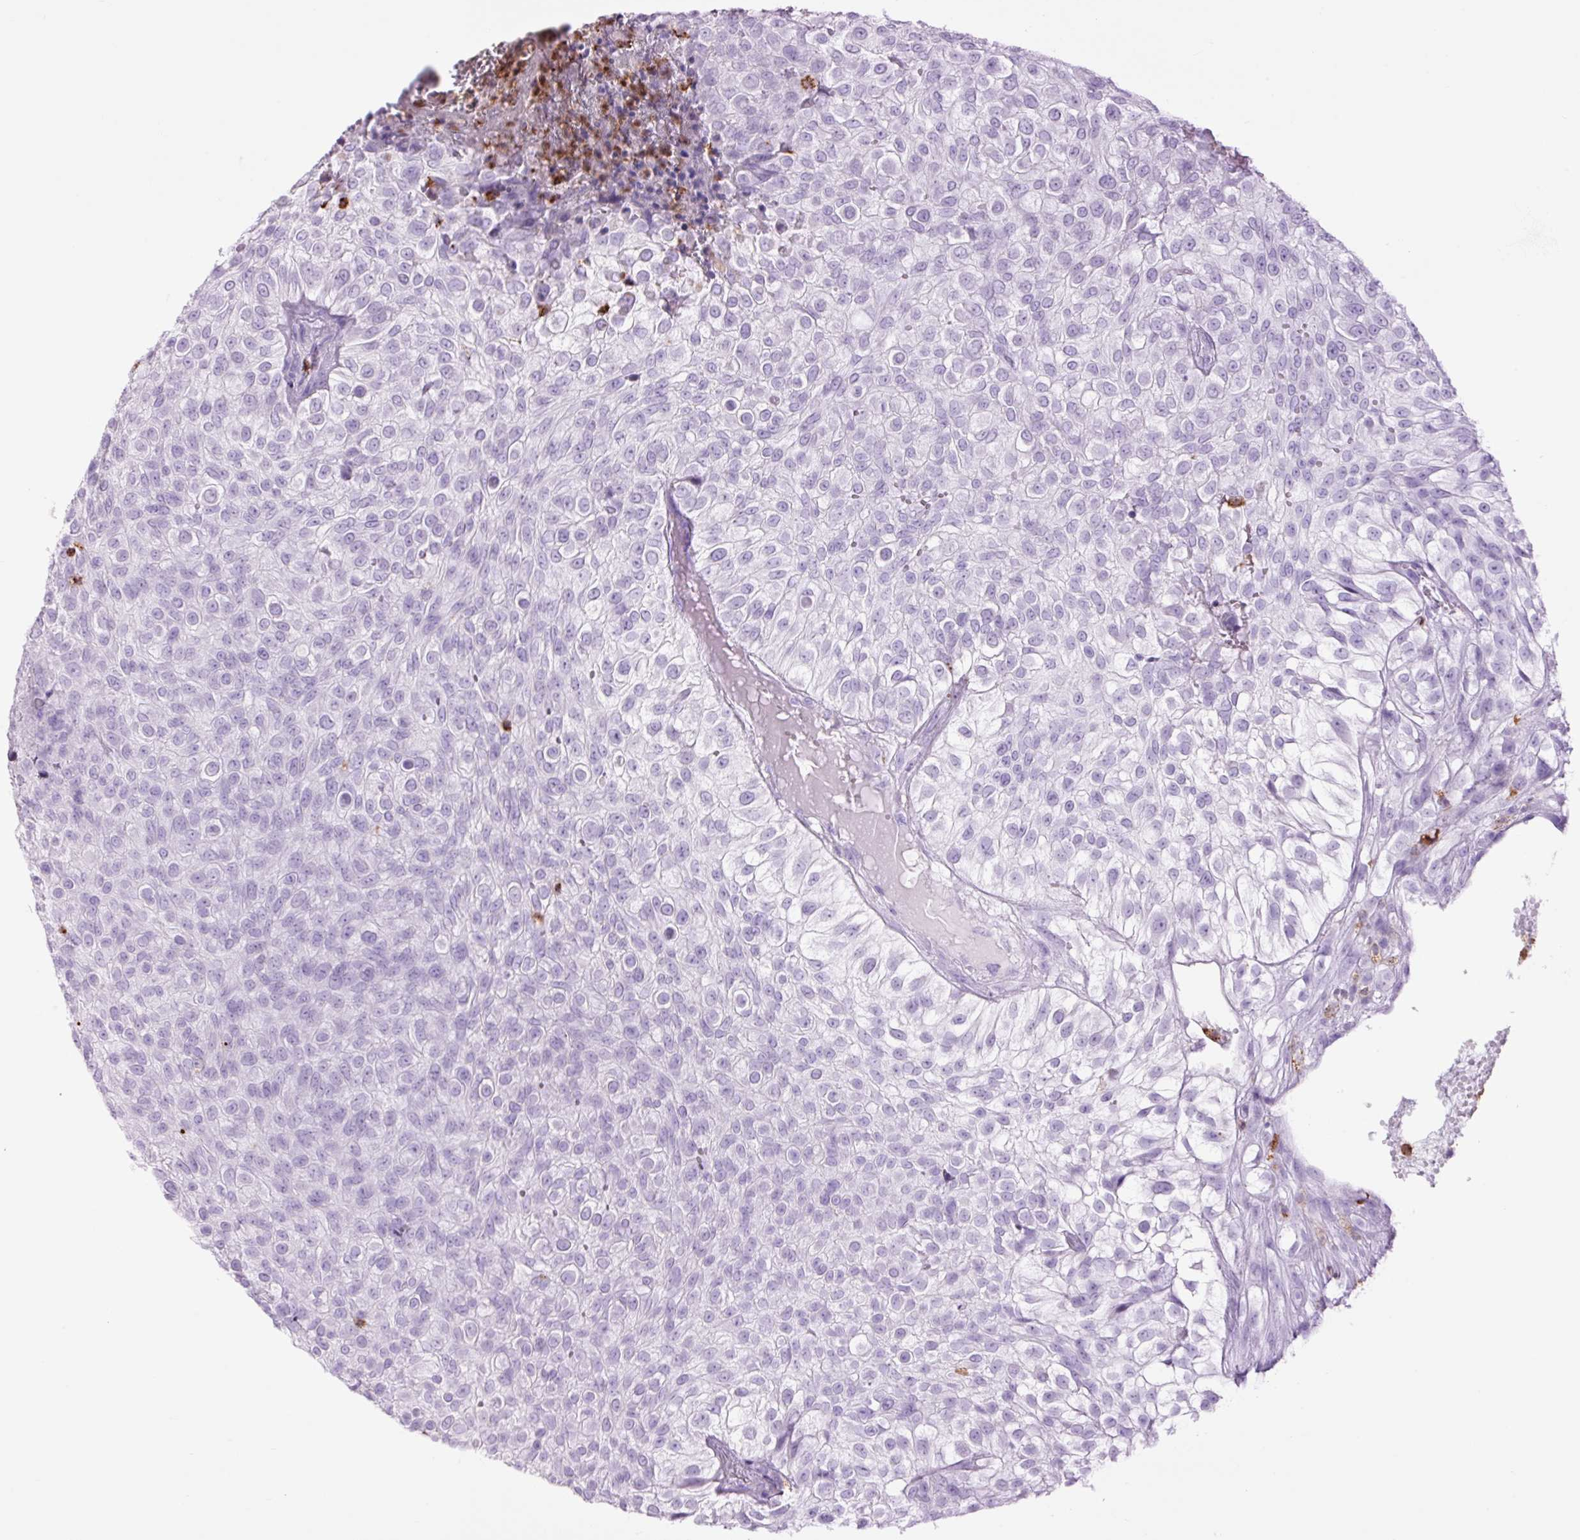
{"staining": {"intensity": "negative", "quantity": "none", "location": "none"}, "tissue": "urothelial cancer", "cell_type": "Tumor cells", "image_type": "cancer", "snomed": [{"axis": "morphology", "description": "Urothelial carcinoma, High grade"}, {"axis": "topography", "description": "Urinary bladder"}], "caption": "Immunohistochemical staining of human high-grade urothelial carcinoma reveals no significant staining in tumor cells.", "gene": "LYZ", "patient": {"sex": "male", "age": 56}}